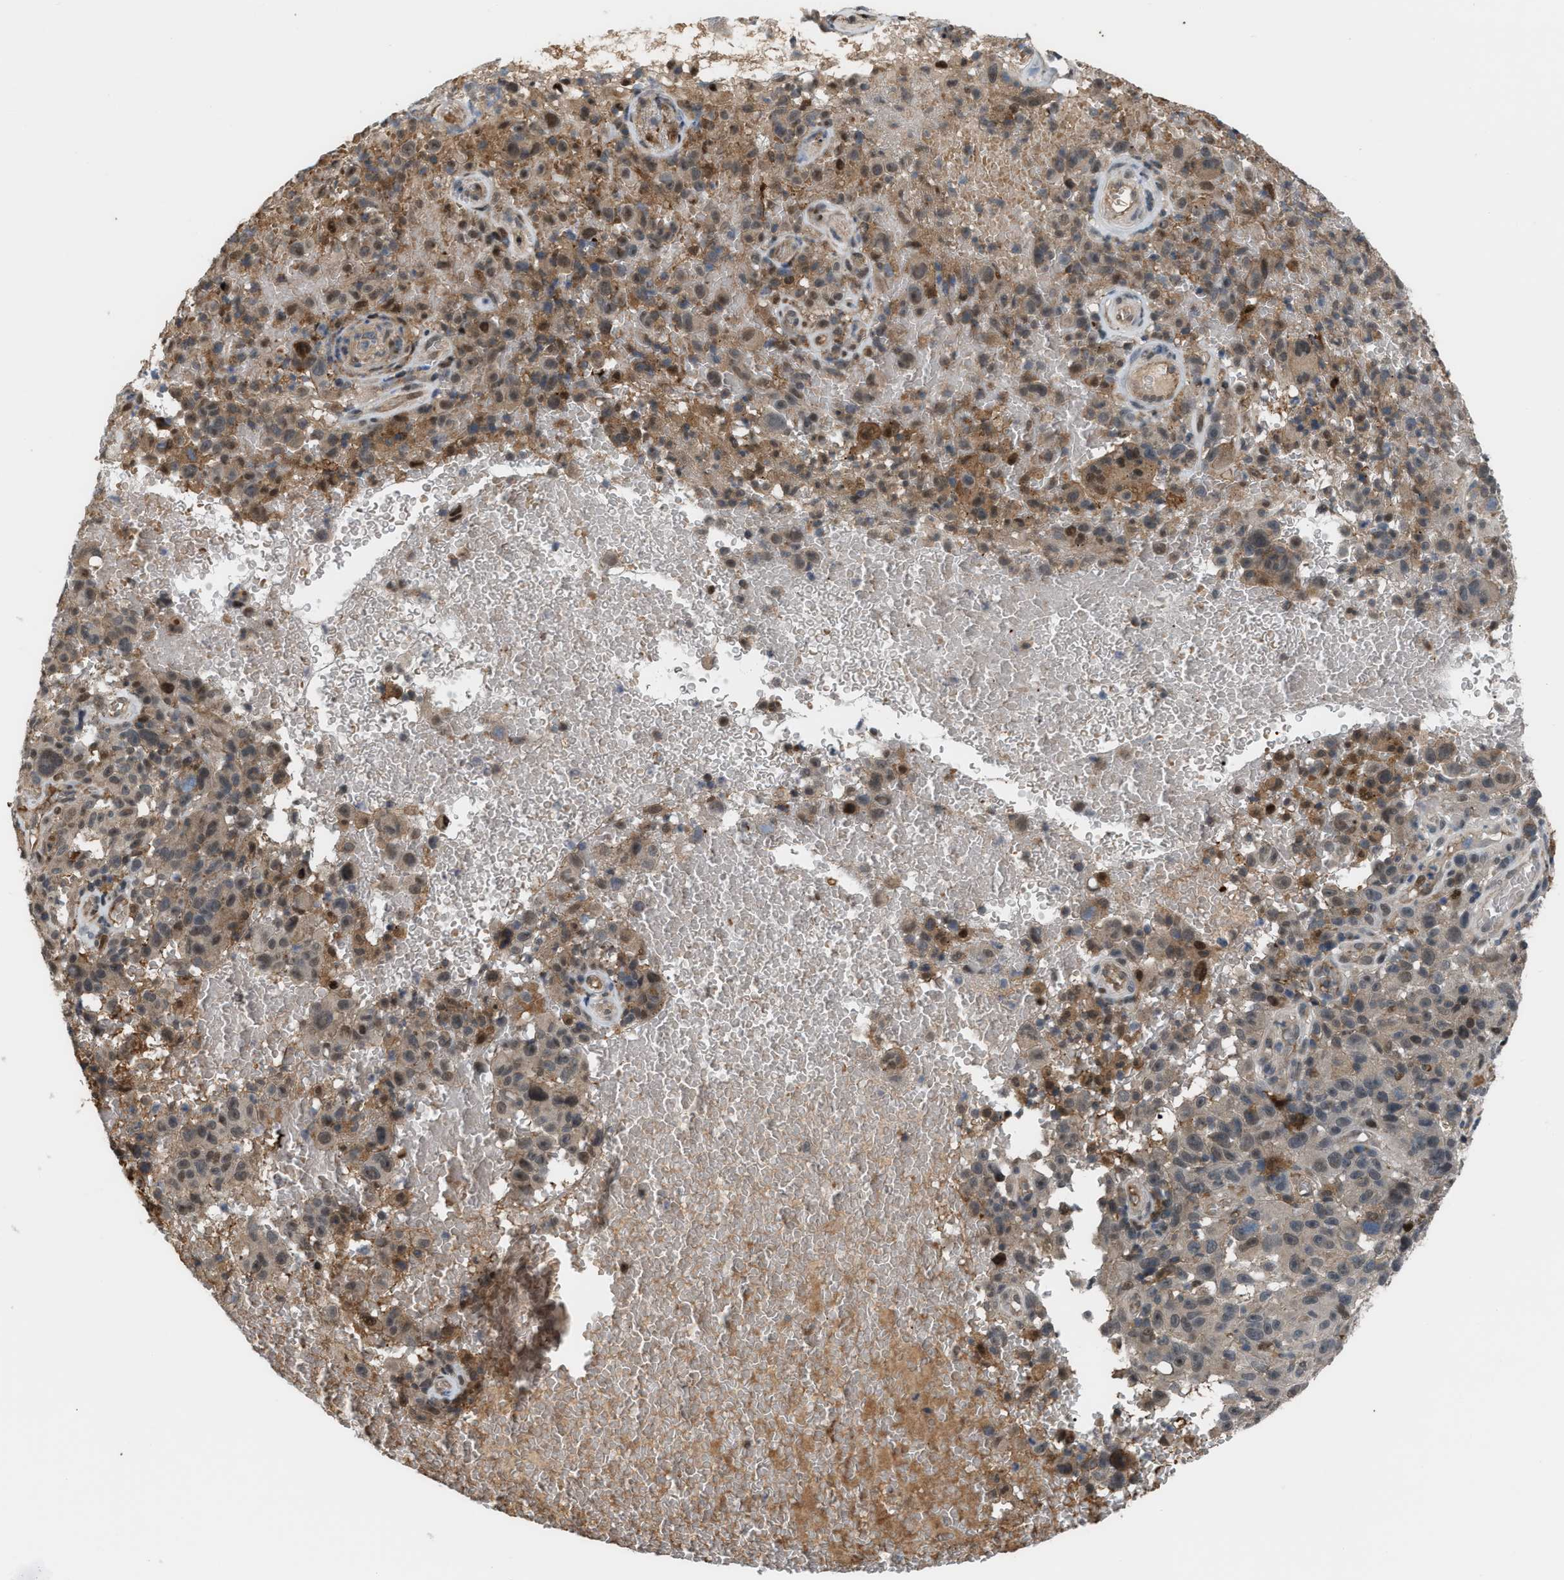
{"staining": {"intensity": "weak", "quantity": "25%-75%", "location": "cytoplasmic/membranous,nuclear"}, "tissue": "melanoma", "cell_type": "Tumor cells", "image_type": "cancer", "snomed": [{"axis": "morphology", "description": "Malignant melanoma, NOS"}, {"axis": "topography", "description": "Skin"}], "caption": "A high-resolution micrograph shows immunohistochemistry staining of malignant melanoma, which reveals weak cytoplasmic/membranous and nuclear positivity in about 25%-75% of tumor cells.", "gene": "RFFL", "patient": {"sex": "female", "age": 82}}